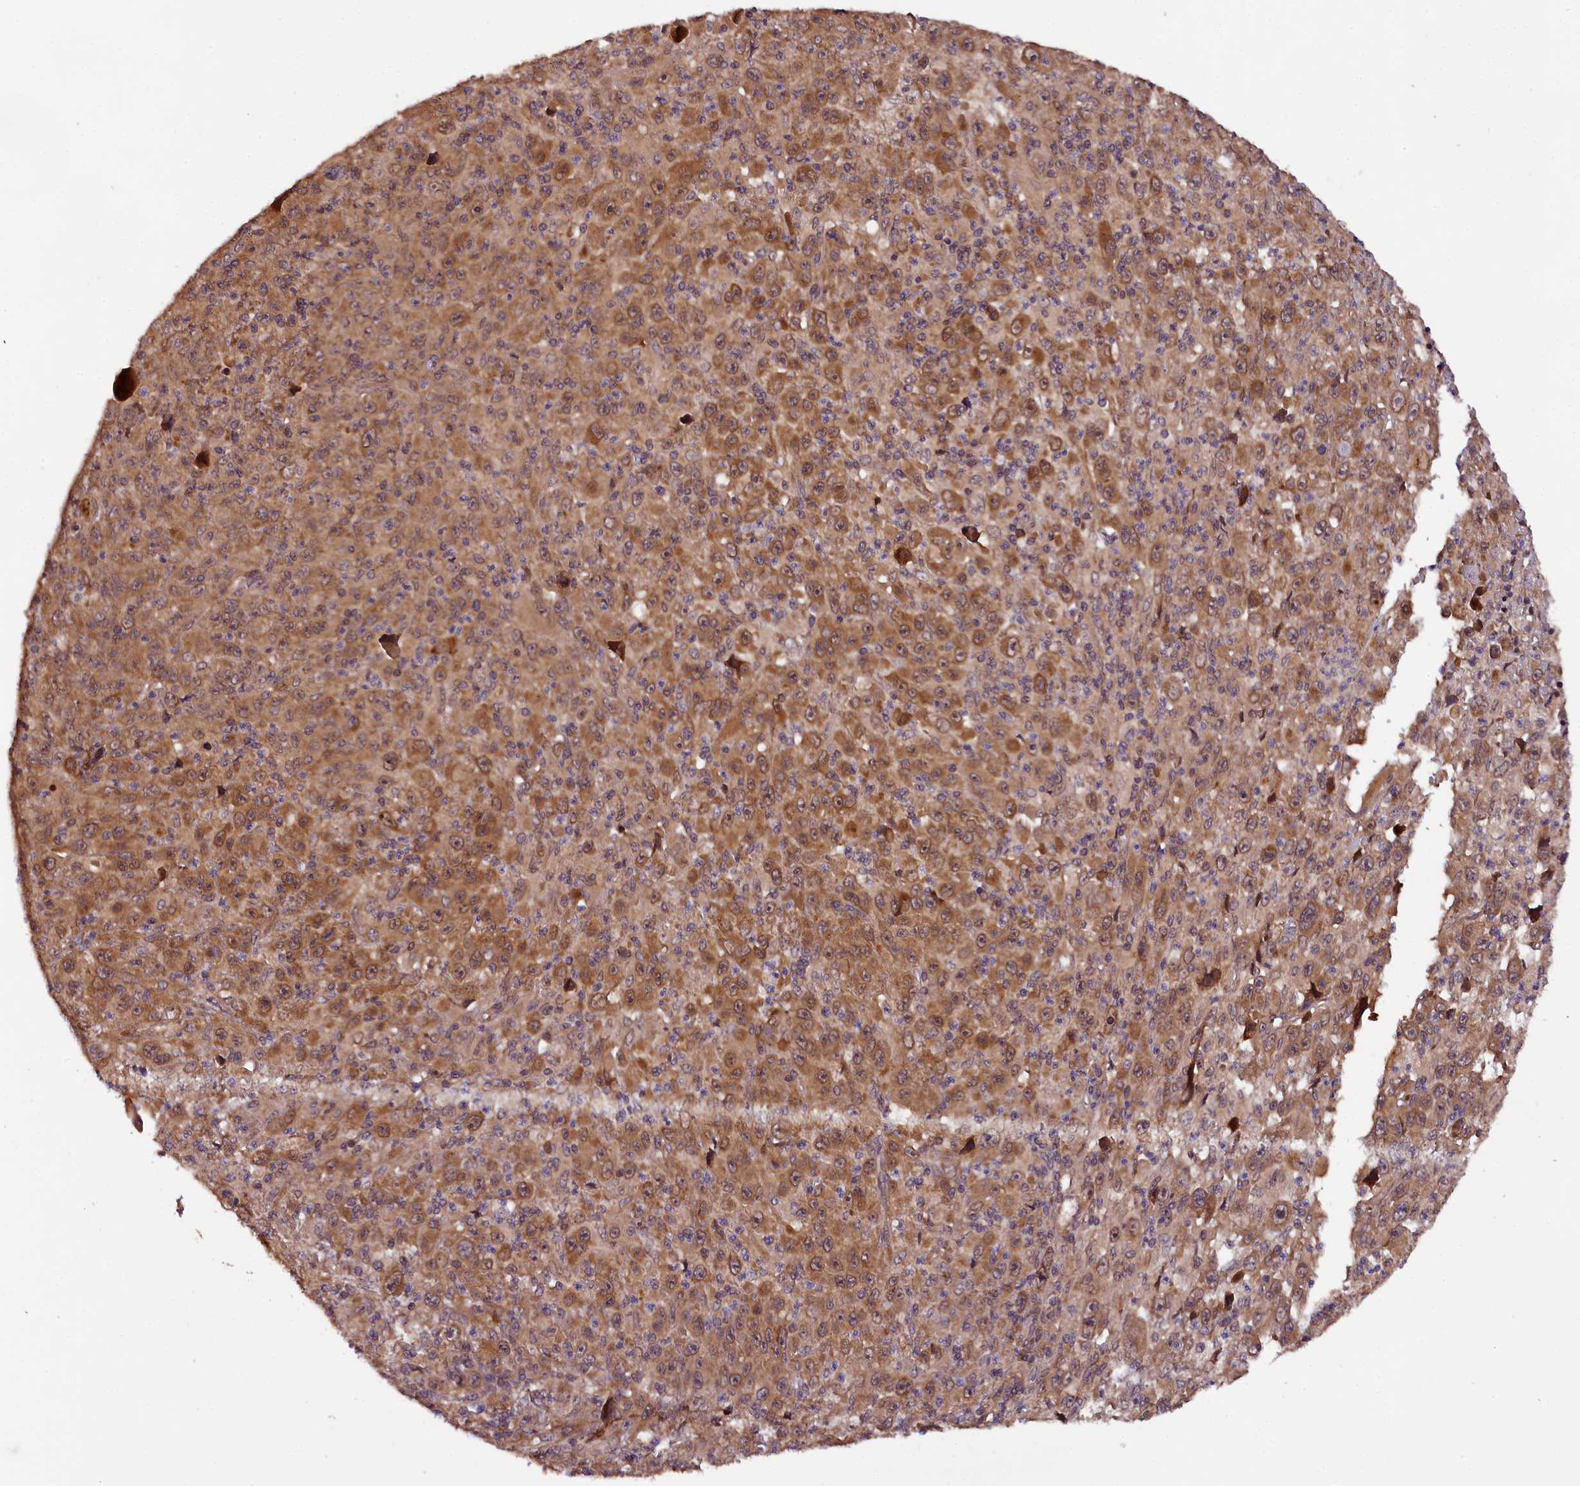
{"staining": {"intensity": "moderate", "quantity": ">75%", "location": "cytoplasmic/membranous,nuclear"}, "tissue": "melanoma", "cell_type": "Tumor cells", "image_type": "cancer", "snomed": [{"axis": "morphology", "description": "Malignant melanoma, Metastatic site"}, {"axis": "topography", "description": "Skin"}], "caption": "Melanoma stained for a protein (brown) shows moderate cytoplasmic/membranous and nuclear positive staining in about >75% of tumor cells.", "gene": "DOHH", "patient": {"sex": "female", "age": 56}}